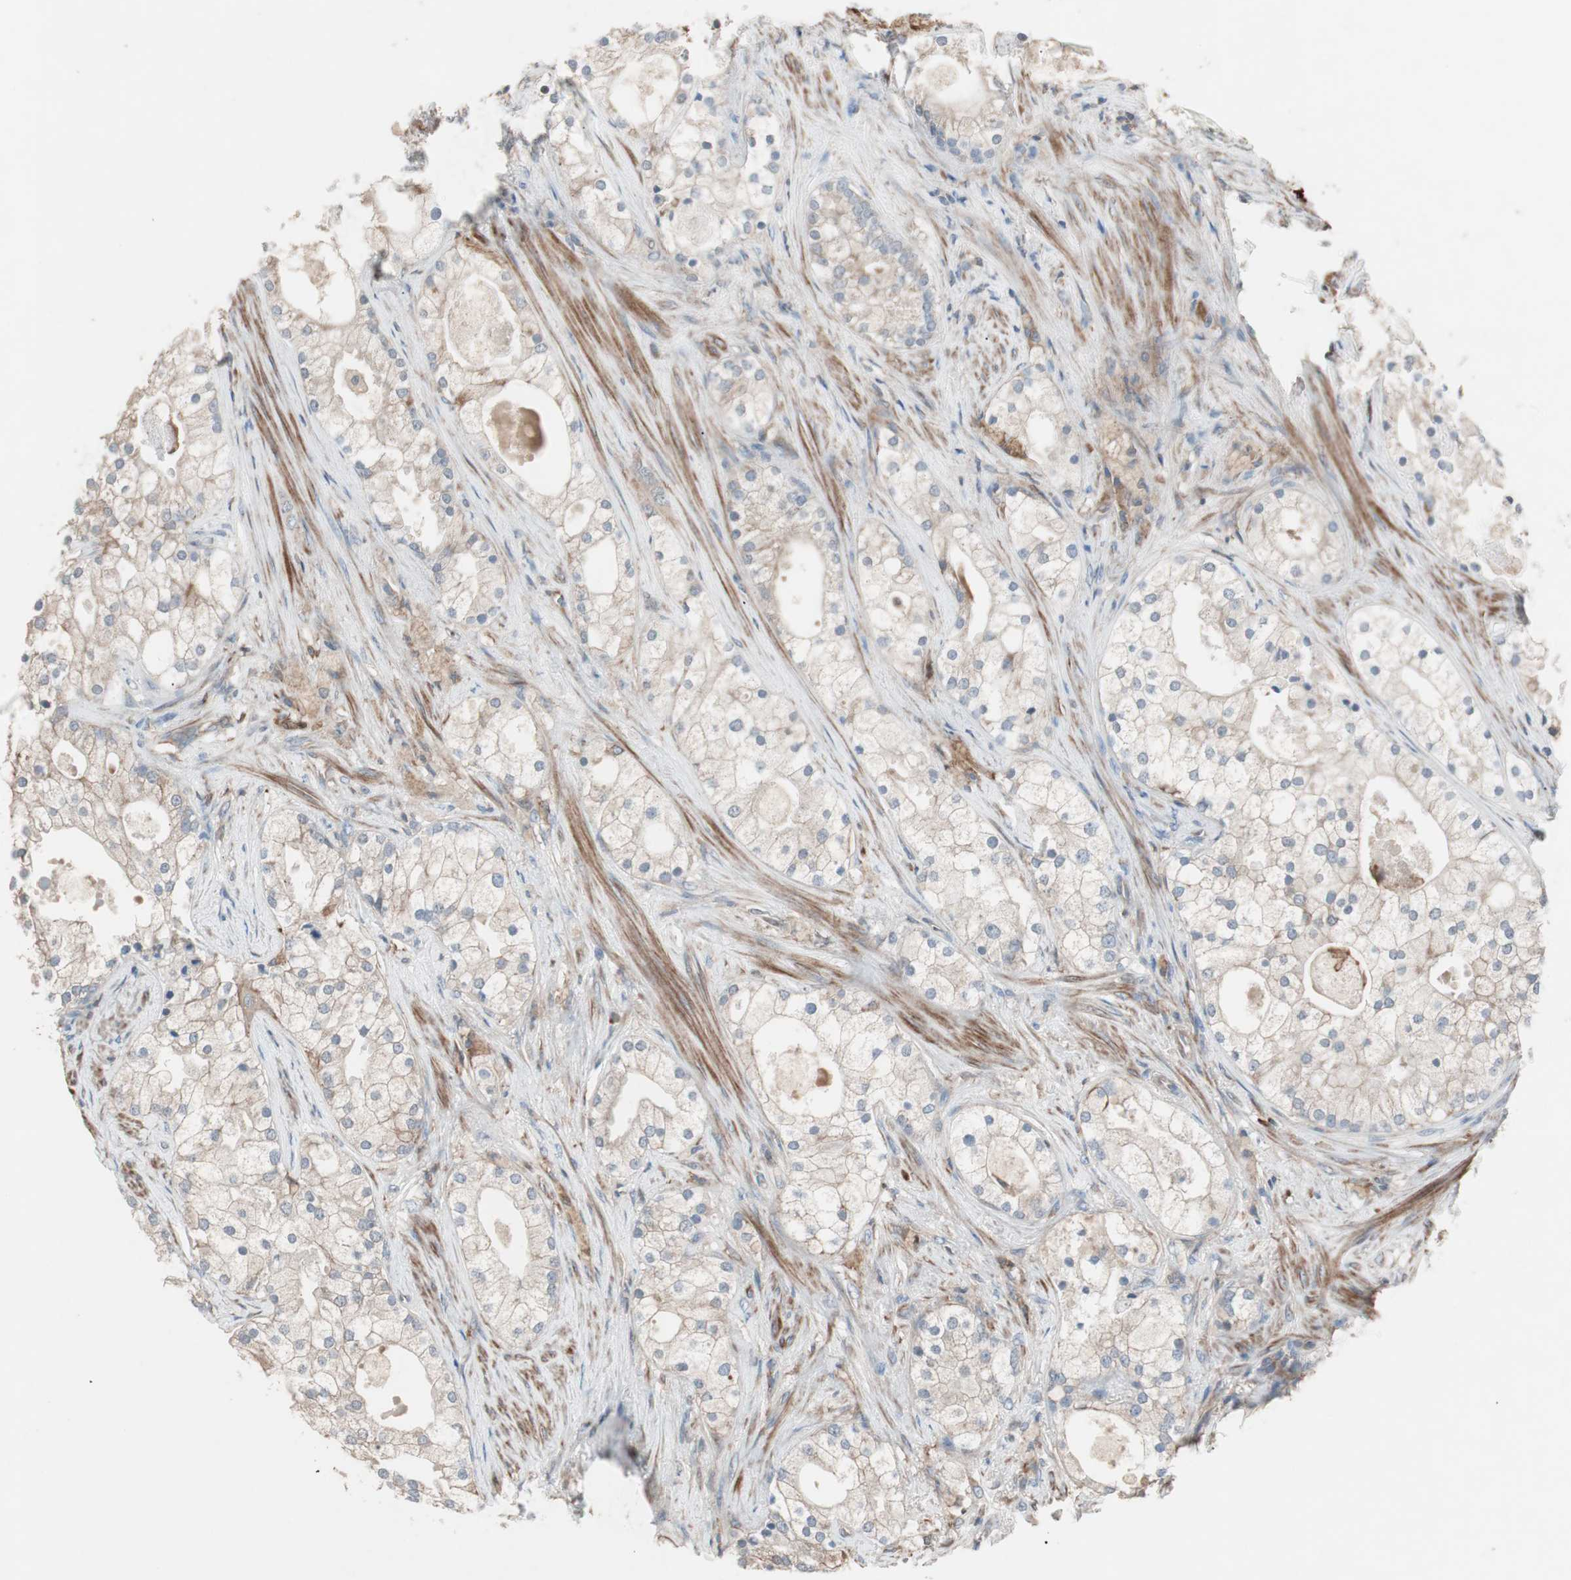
{"staining": {"intensity": "moderate", "quantity": ">75%", "location": "cytoplasmic/membranous"}, "tissue": "prostate cancer", "cell_type": "Tumor cells", "image_type": "cancer", "snomed": [{"axis": "morphology", "description": "Adenocarcinoma, Low grade"}, {"axis": "topography", "description": "Prostate"}], "caption": "Tumor cells exhibit medium levels of moderate cytoplasmic/membranous staining in about >75% of cells in human prostate cancer.", "gene": "STAB1", "patient": {"sex": "male", "age": 58}}